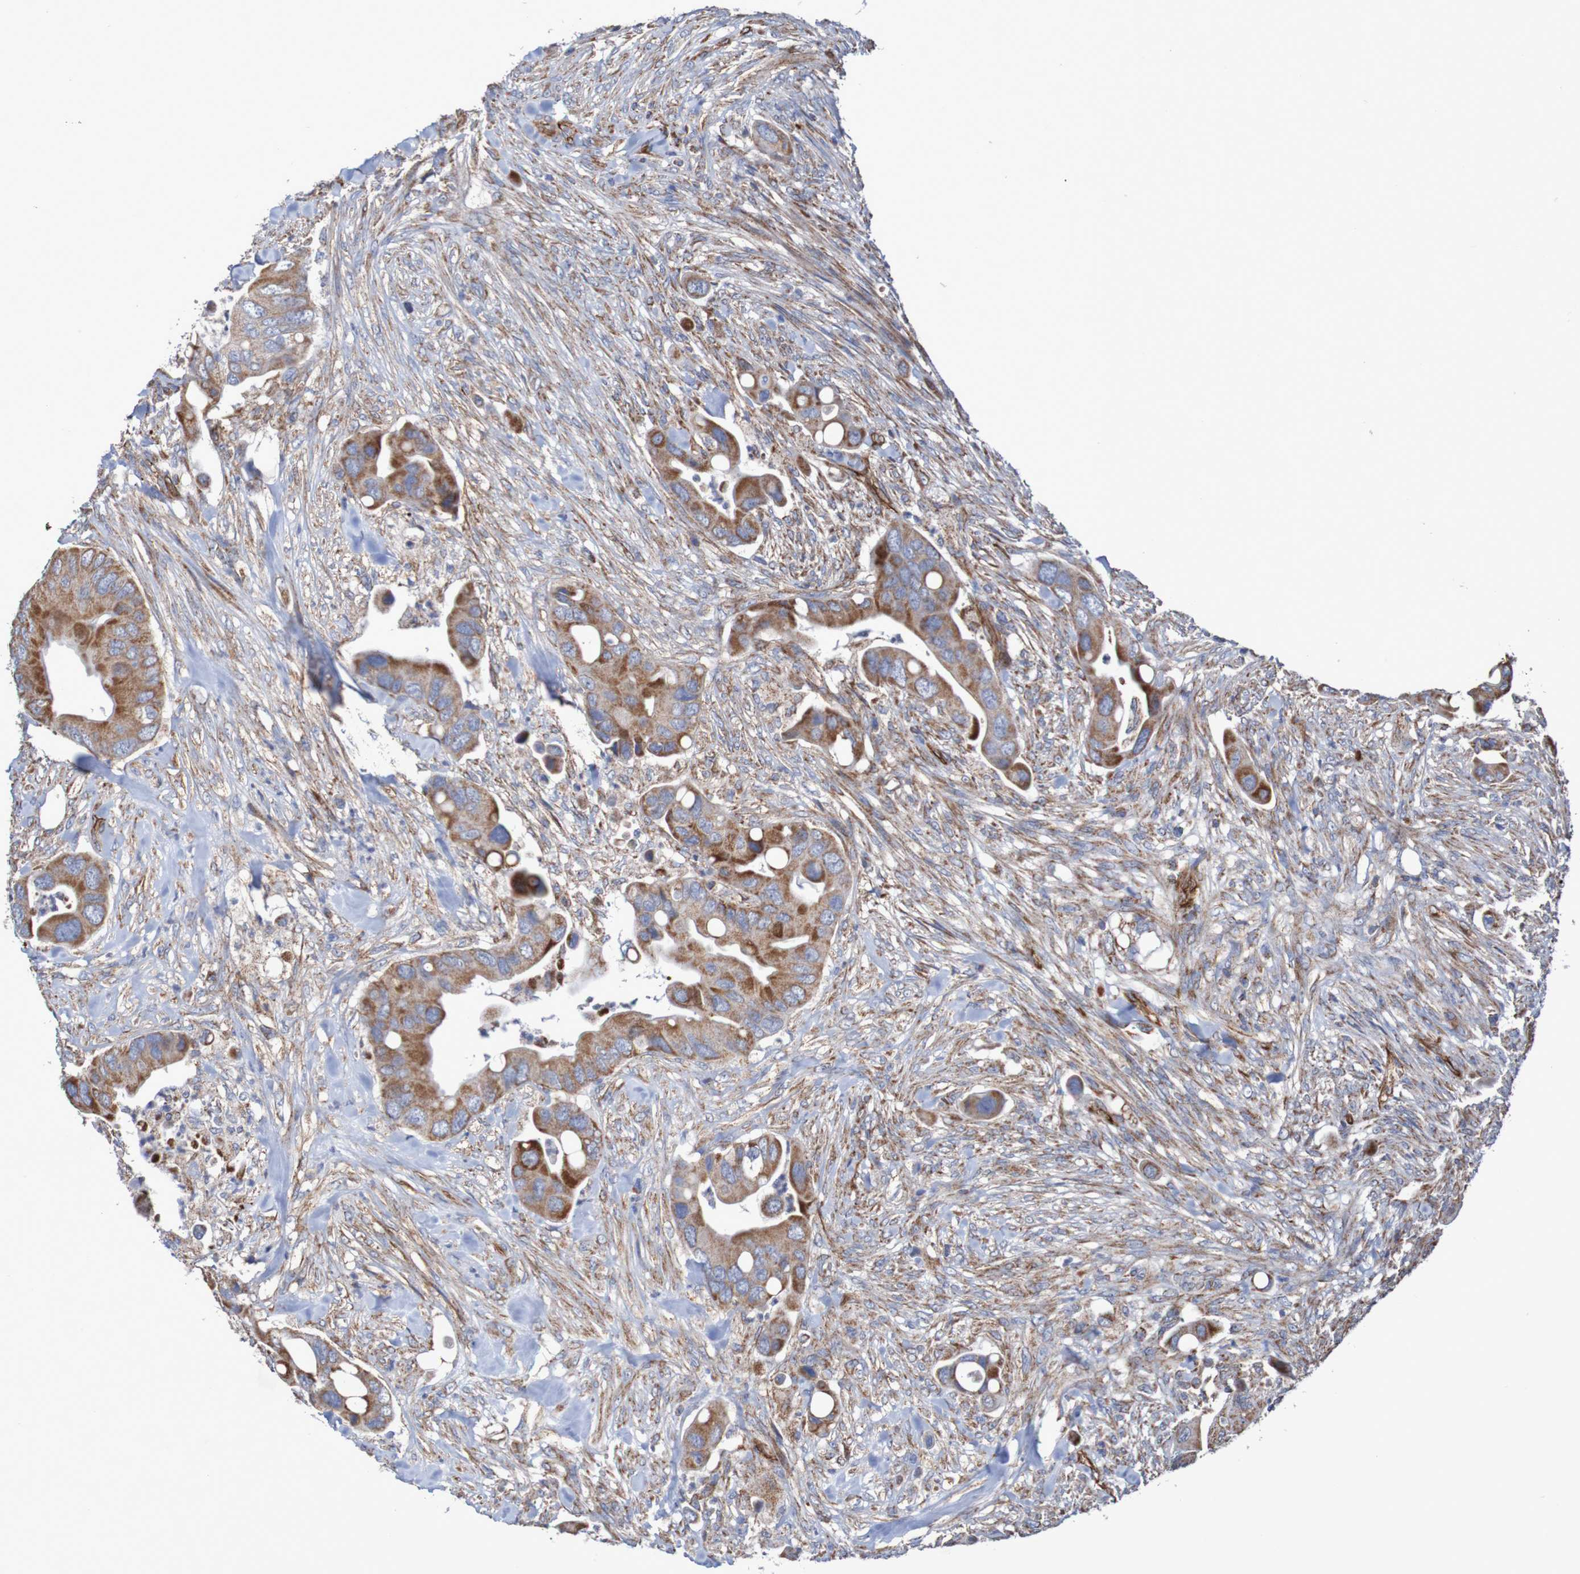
{"staining": {"intensity": "moderate", "quantity": ">75%", "location": "cytoplasmic/membranous"}, "tissue": "colorectal cancer", "cell_type": "Tumor cells", "image_type": "cancer", "snomed": [{"axis": "morphology", "description": "Adenocarcinoma, NOS"}, {"axis": "topography", "description": "Rectum"}], "caption": "Colorectal adenocarcinoma tissue reveals moderate cytoplasmic/membranous staining in about >75% of tumor cells, visualized by immunohistochemistry.", "gene": "MMEL1", "patient": {"sex": "female", "age": 57}}